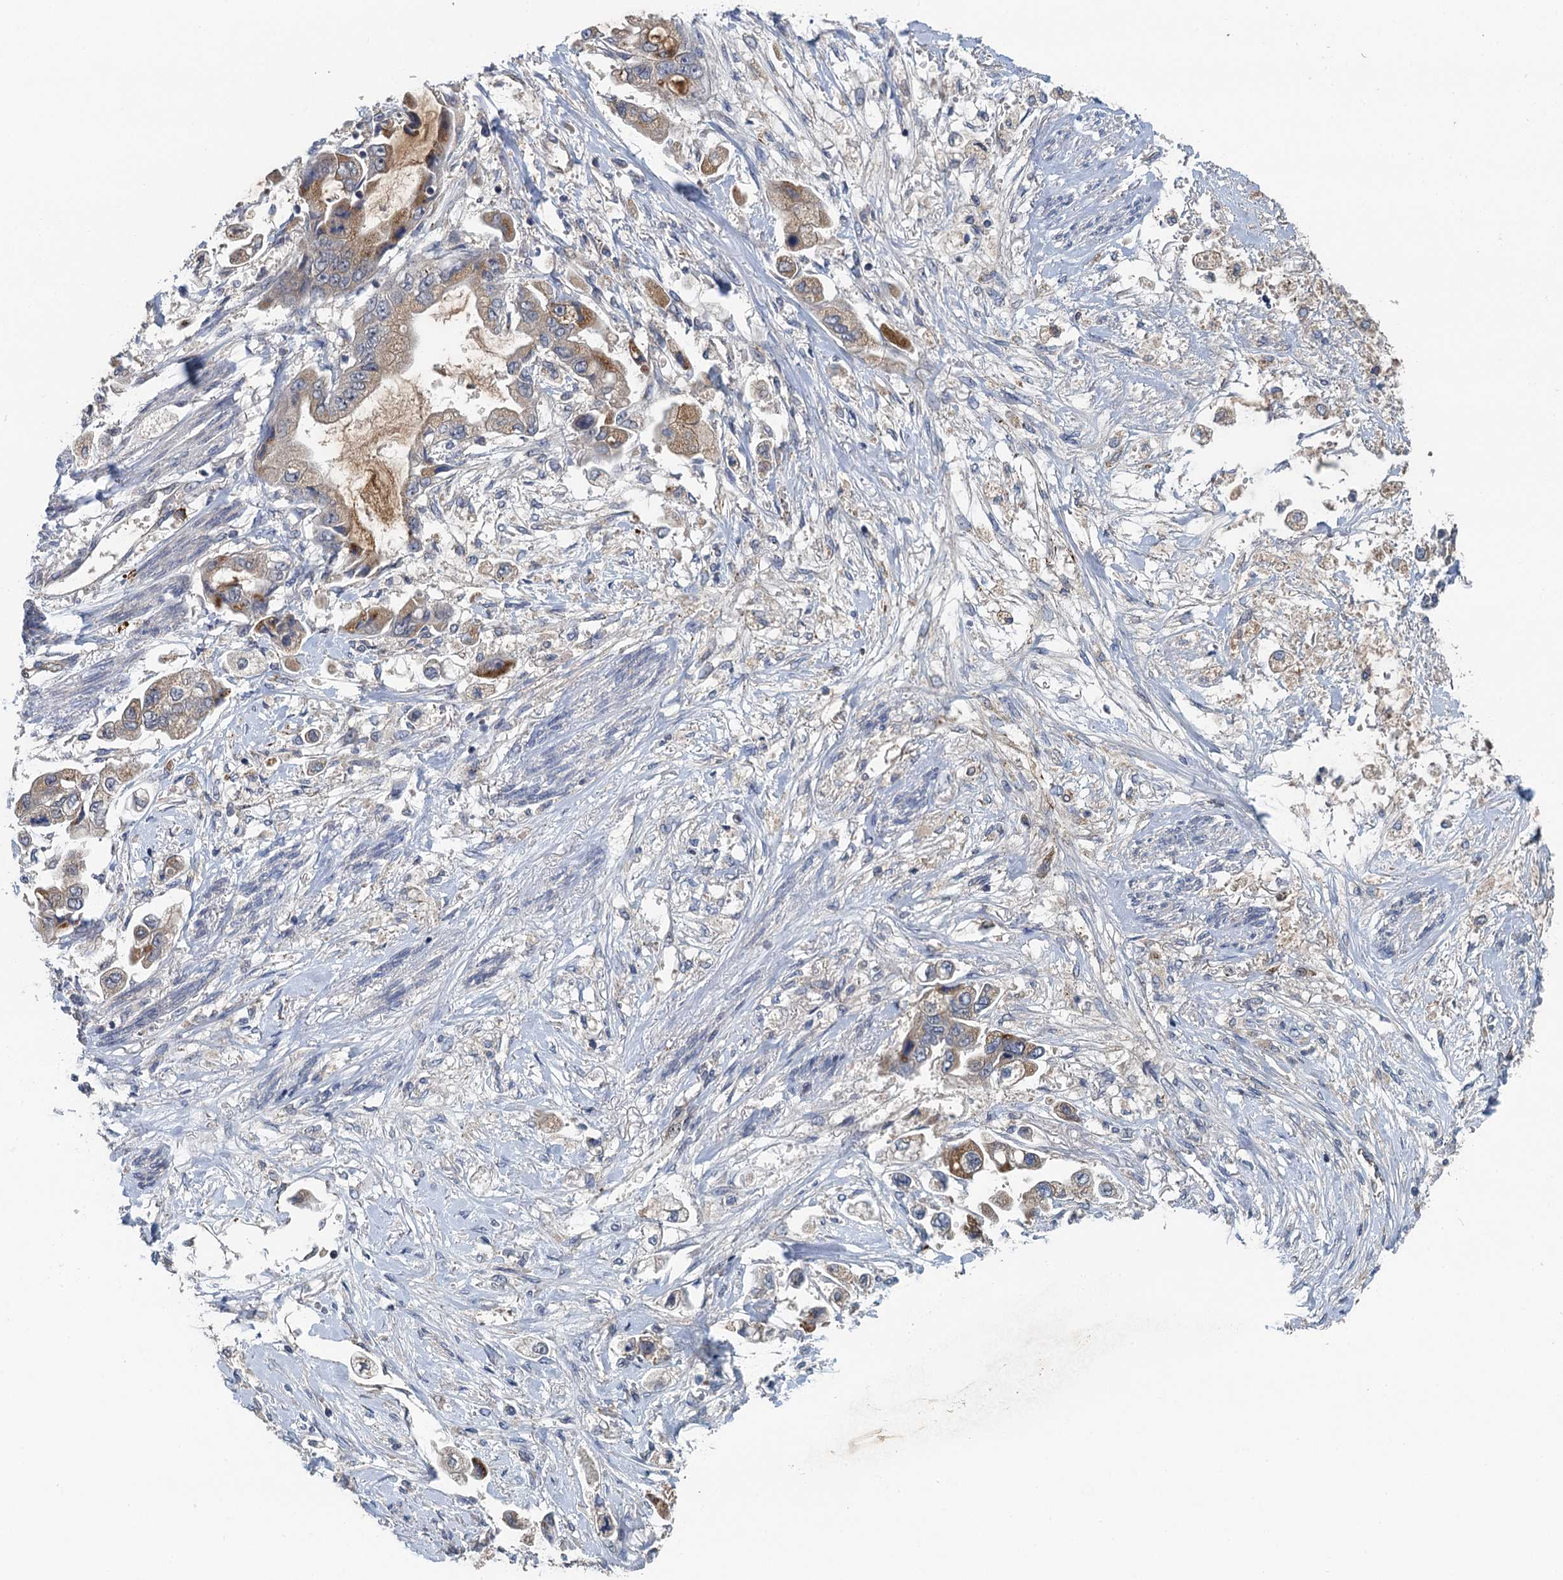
{"staining": {"intensity": "moderate", "quantity": "25%-75%", "location": "cytoplasmic/membranous"}, "tissue": "stomach cancer", "cell_type": "Tumor cells", "image_type": "cancer", "snomed": [{"axis": "morphology", "description": "Adenocarcinoma, NOS"}, {"axis": "topography", "description": "Stomach"}], "caption": "The histopathology image exhibits immunohistochemical staining of stomach cancer (adenocarcinoma). There is moderate cytoplasmic/membranous positivity is present in approximately 25%-75% of tumor cells.", "gene": "KBTBD8", "patient": {"sex": "male", "age": 62}}